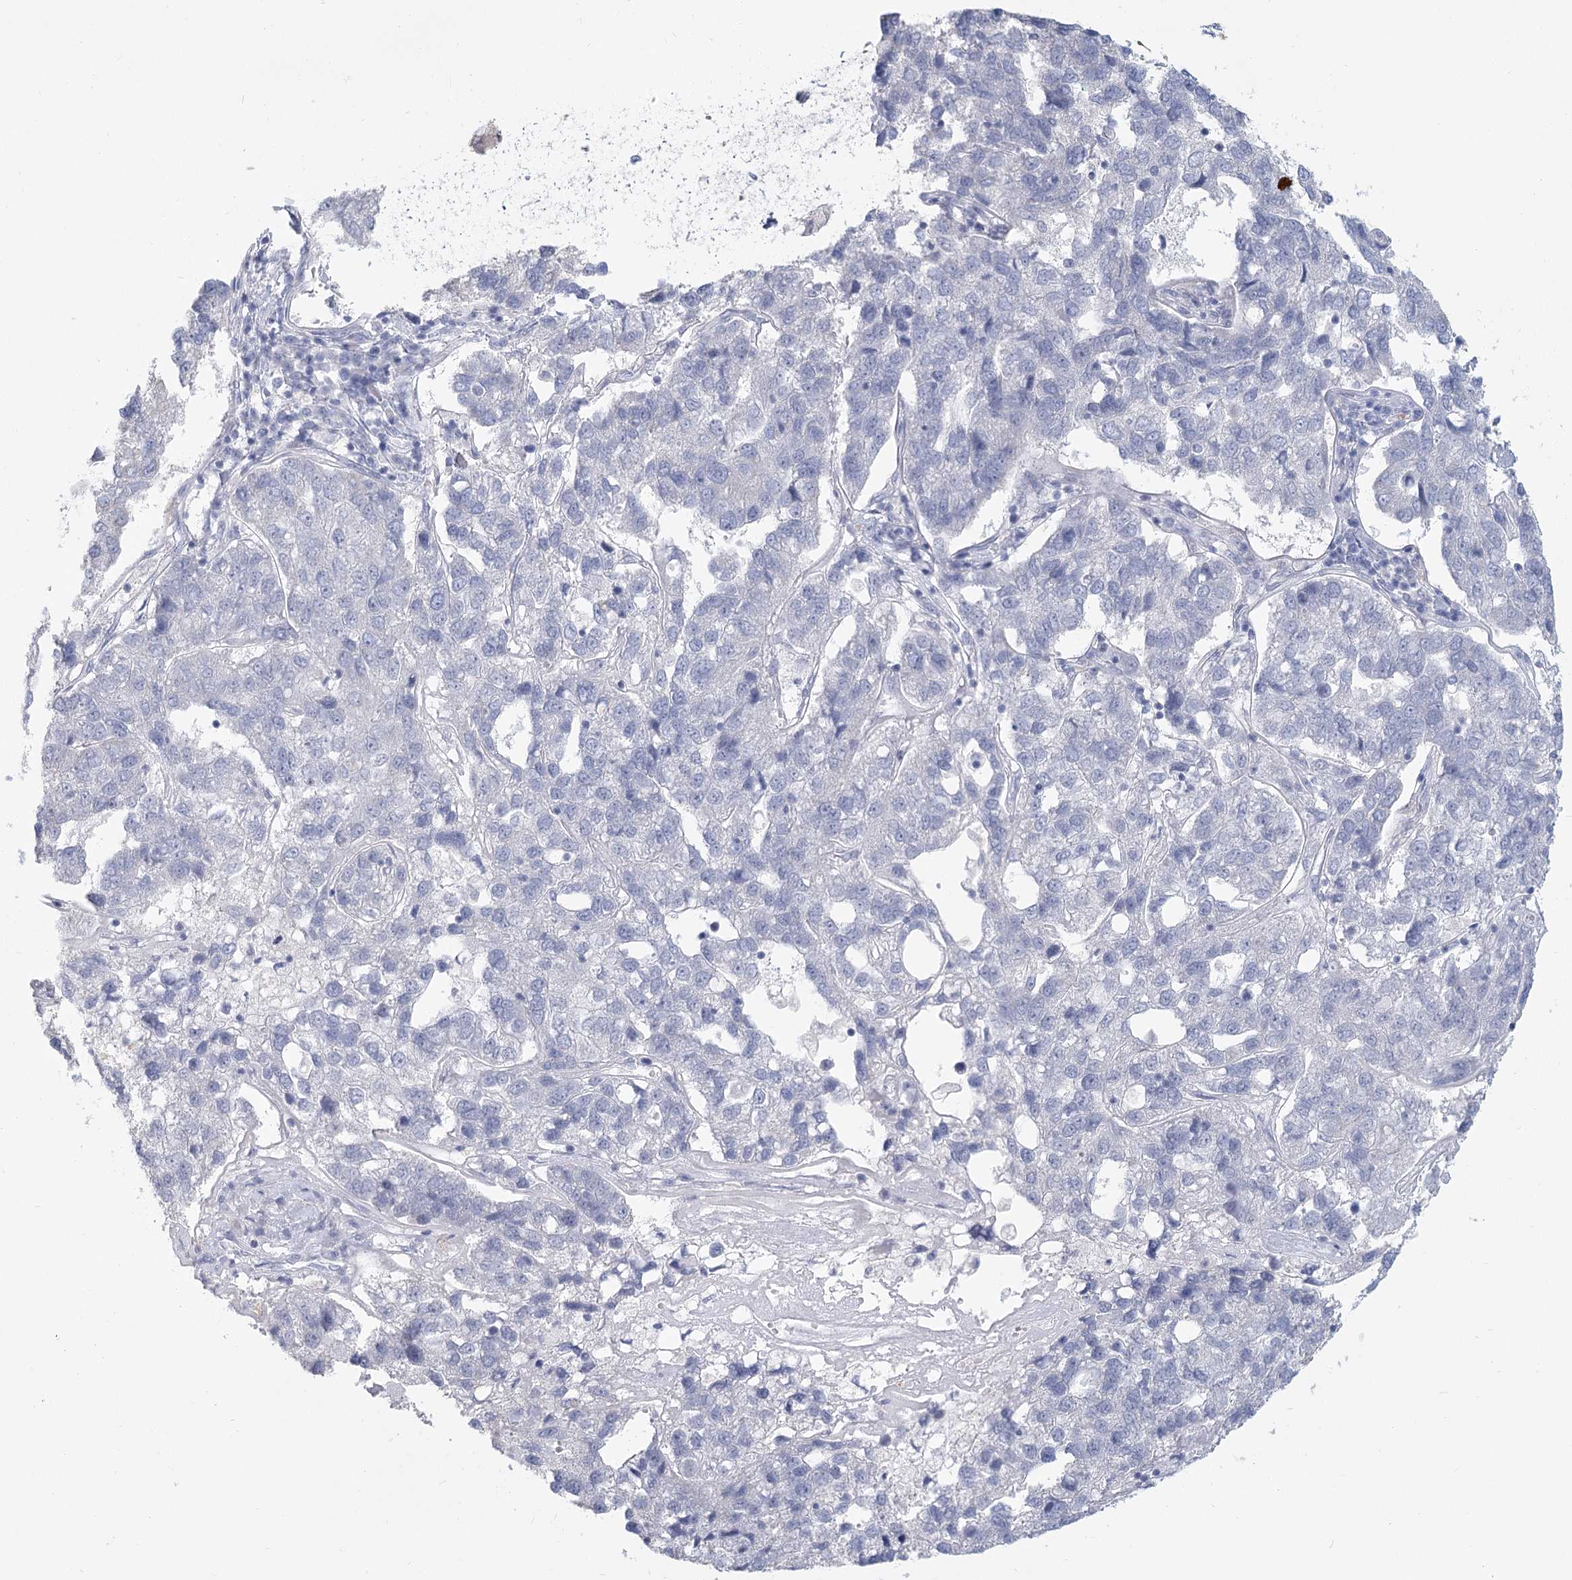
{"staining": {"intensity": "negative", "quantity": "none", "location": "none"}, "tissue": "pancreatic cancer", "cell_type": "Tumor cells", "image_type": "cancer", "snomed": [{"axis": "morphology", "description": "Adenocarcinoma, NOS"}, {"axis": "topography", "description": "Pancreas"}], "caption": "A histopathology image of human pancreatic adenocarcinoma is negative for staining in tumor cells. The staining is performed using DAB (3,3'-diaminobenzidine) brown chromogen with nuclei counter-stained in using hematoxylin.", "gene": "CNTLN", "patient": {"sex": "female", "age": 61}}